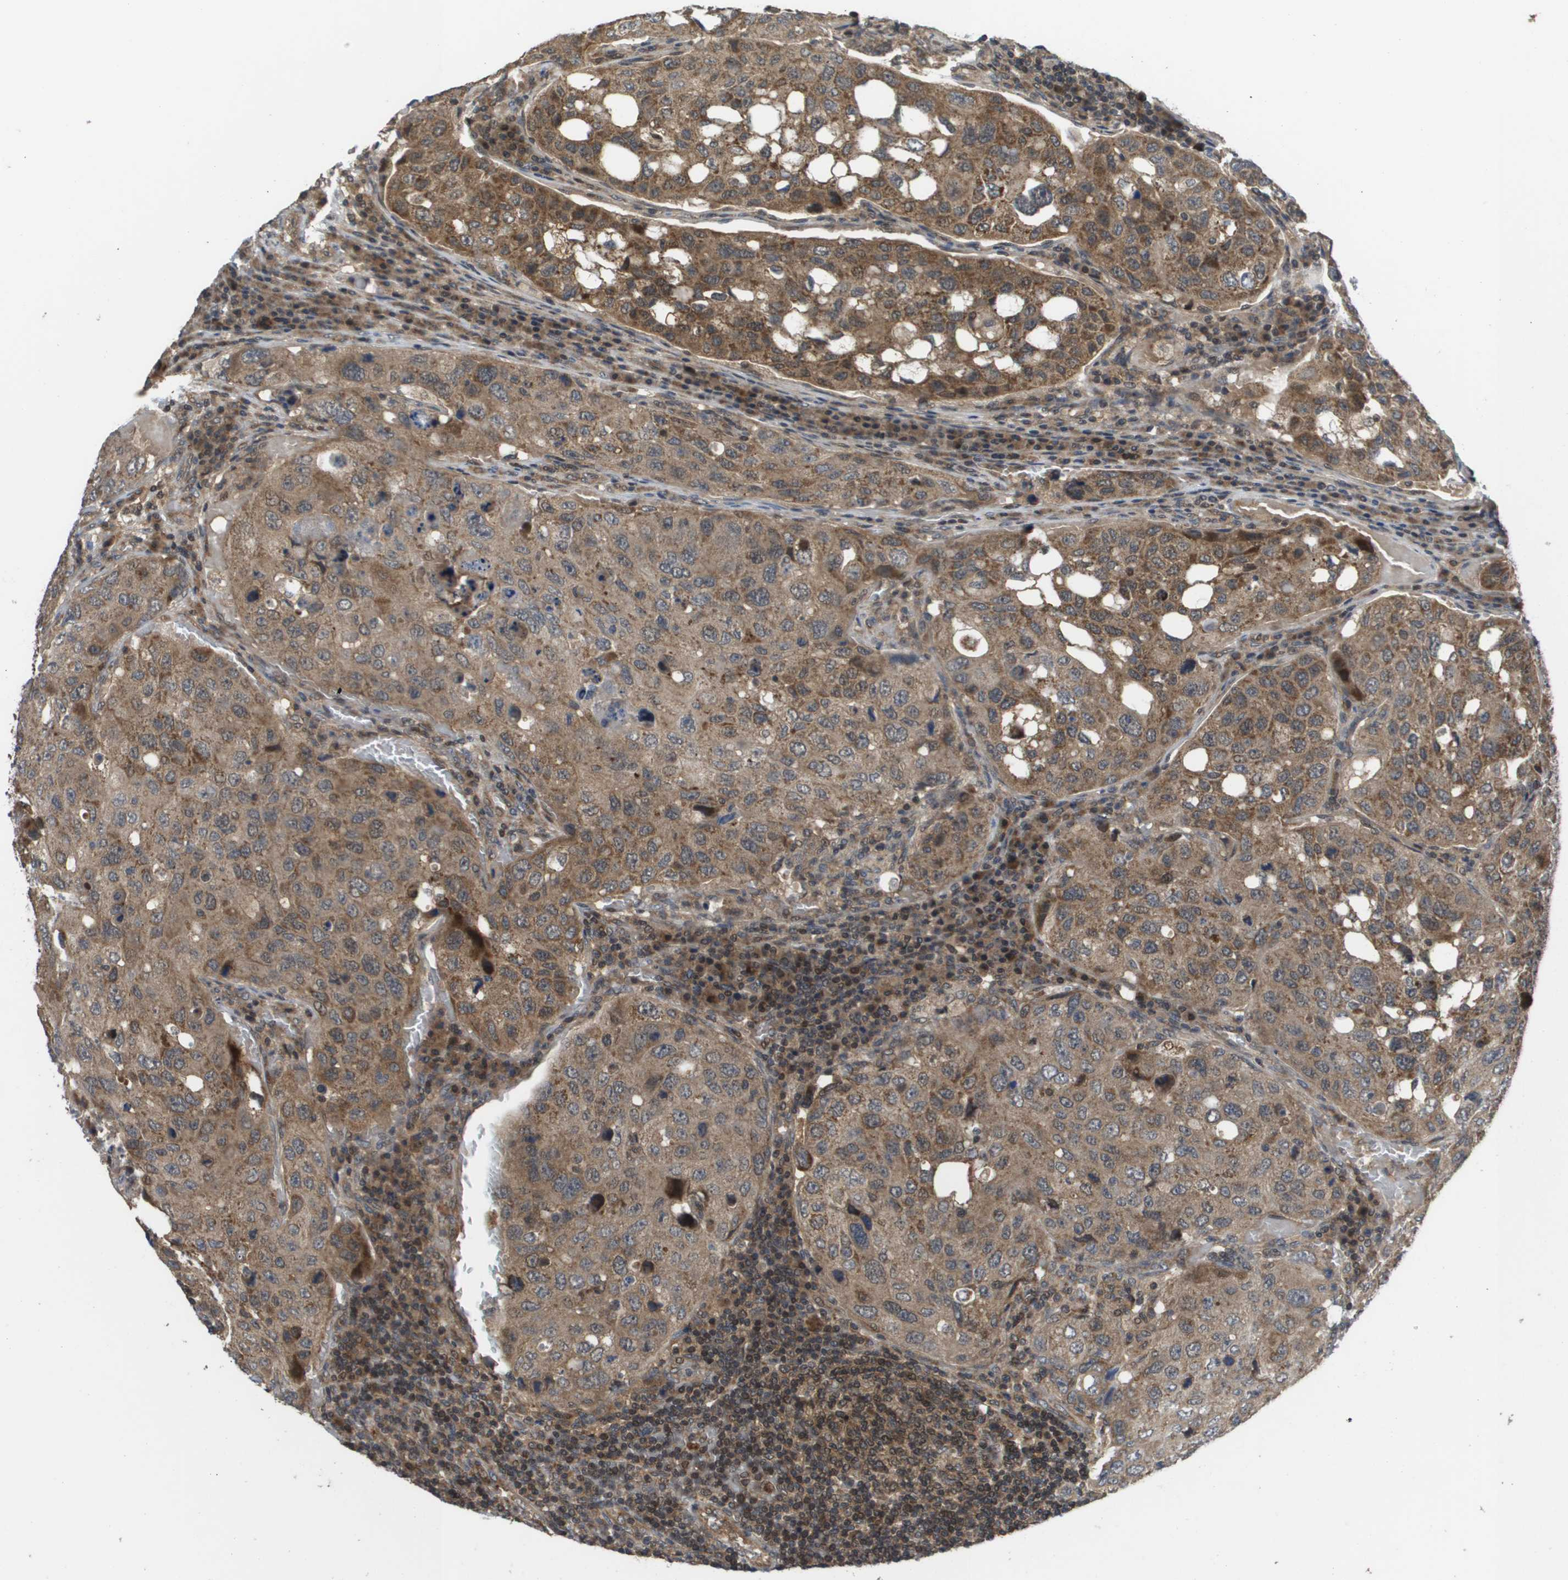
{"staining": {"intensity": "moderate", "quantity": ">75%", "location": "cytoplasmic/membranous"}, "tissue": "urothelial cancer", "cell_type": "Tumor cells", "image_type": "cancer", "snomed": [{"axis": "morphology", "description": "Urothelial carcinoma, High grade"}, {"axis": "topography", "description": "Lymph node"}, {"axis": "topography", "description": "Urinary bladder"}], "caption": "Brown immunohistochemical staining in human urothelial carcinoma (high-grade) demonstrates moderate cytoplasmic/membranous positivity in approximately >75% of tumor cells.", "gene": "RBM38", "patient": {"sex": "male", "age": 51}}